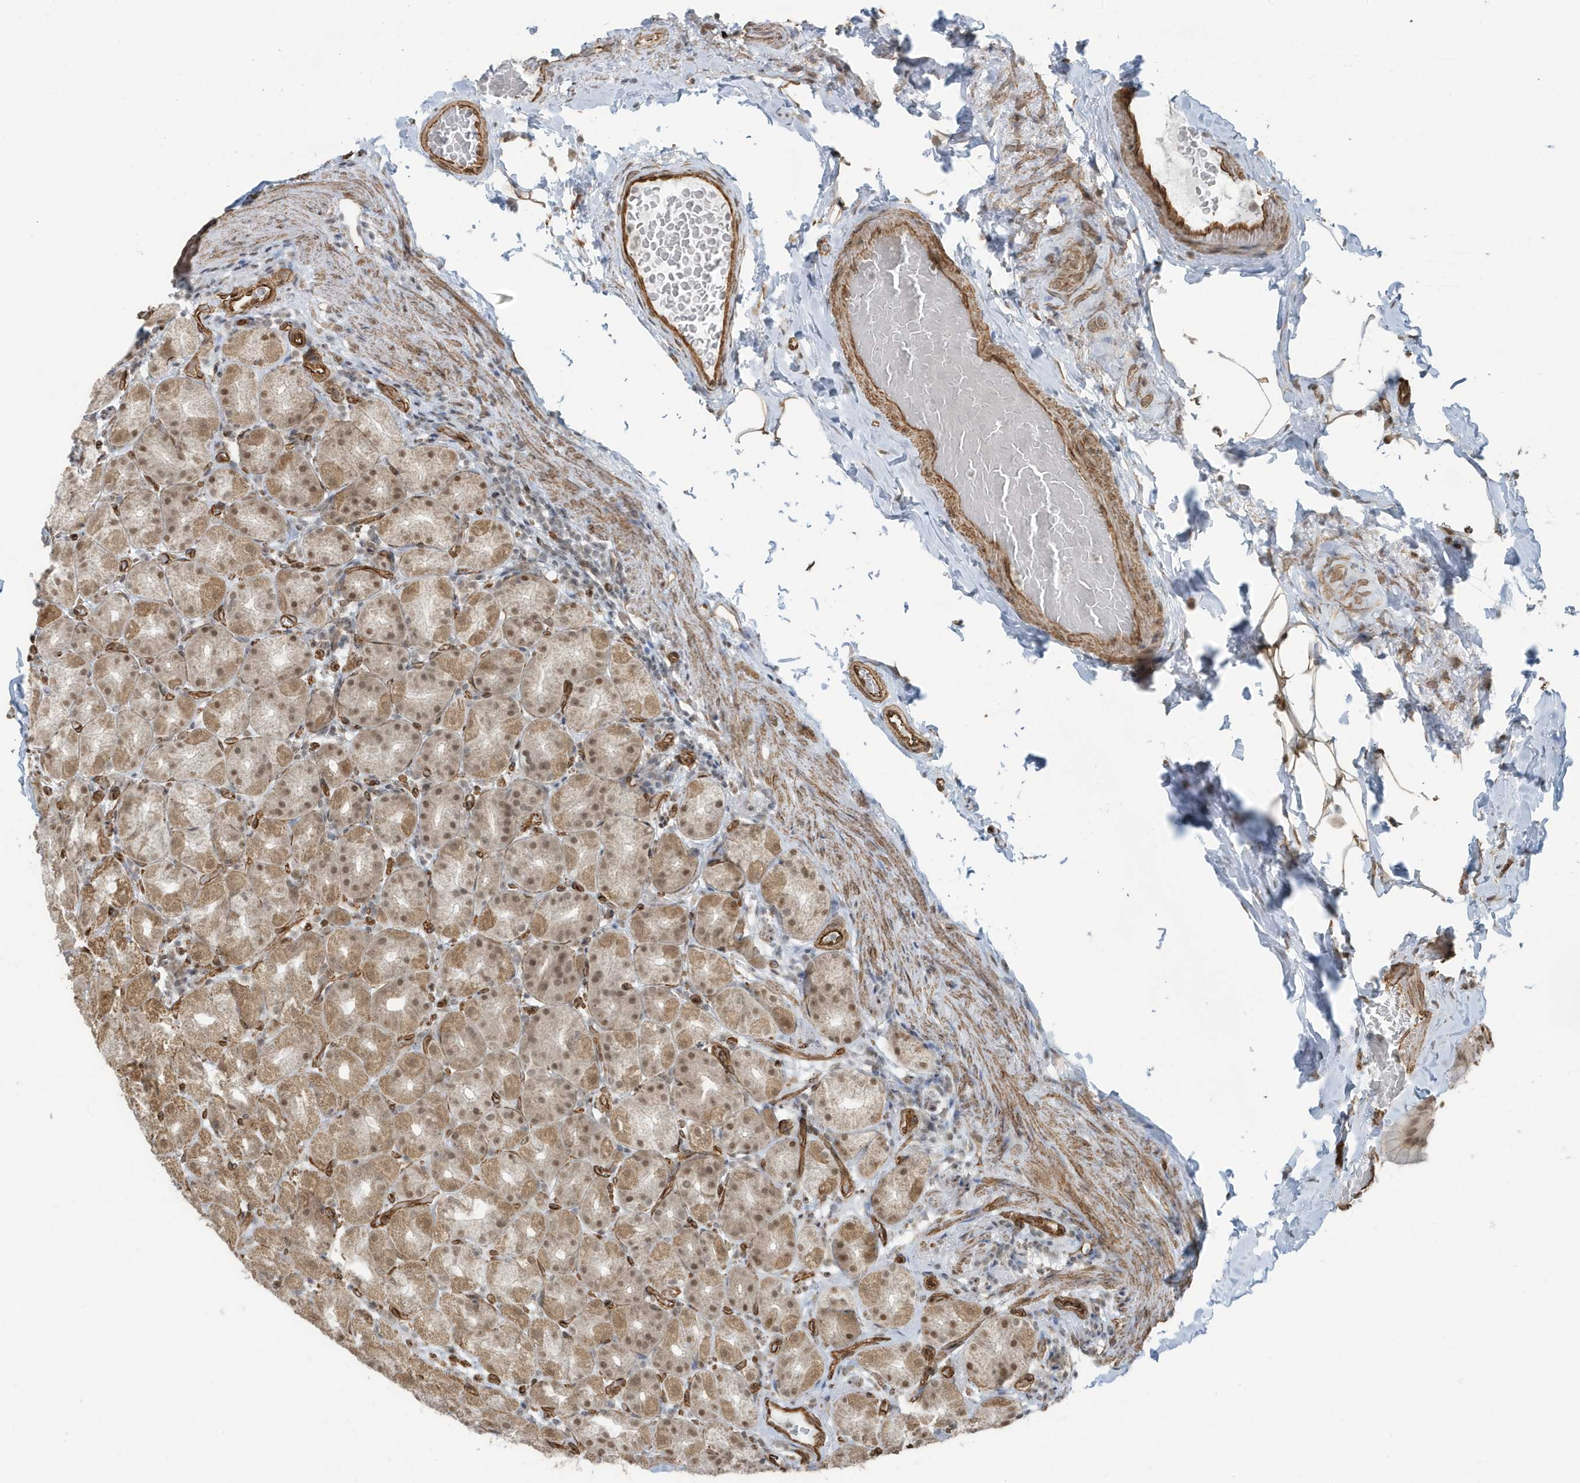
{"staining": {"intensity": "moderate", "quantity": ">75%", "location": "cytoplasmic/membranous,nuclear"}, "tissue": "stomach", "cell_type": "Glandular cells", "image_type": "normal", "snomed": [{"axis": "morphology", "description": "Normal tissue, NOS"}, {"axis": "topography", "description": "Stomach, upper"}], "caption": "Moderate cytoplasmic/membranous,nuclear expression for a protein is identified in approximately >75% of glandular cells of unremarkable stomach using IHC.", "gene": "CHCHD4", "patient": {"sex": "male", "age": 68}}